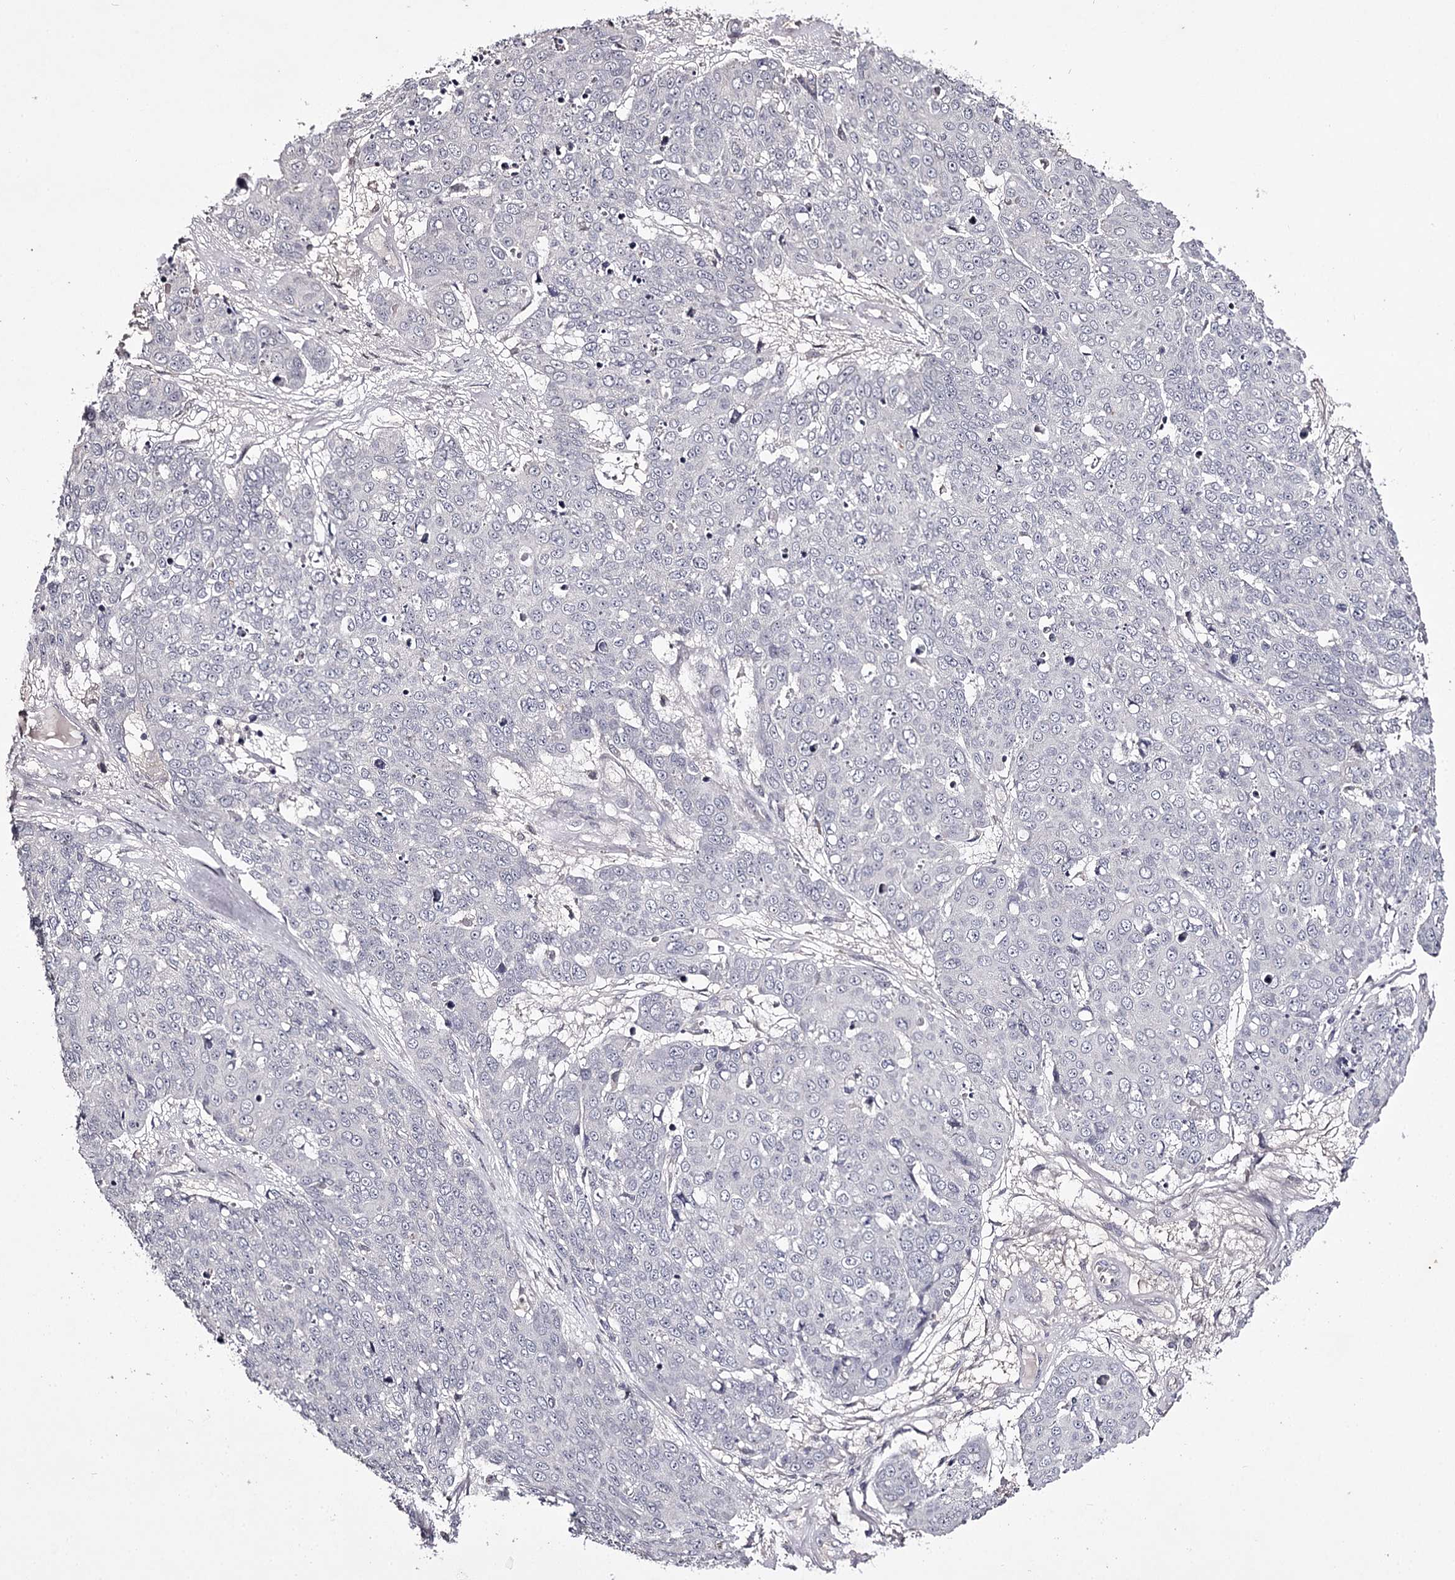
{"staining": {"intensity": "negative", "quantity": "none", "location": "none"}, "tissue": "skin cancer", "cell_type": "Tumor cells", "image_type": "cancer", "snomed": [{"axis": "morphology", "description": "Squamous cell carcinoma, NOS"}, {"axis": "topography", "description": "Skin"}], "caption": "IHC image of neoplastic tissue: skin squamous cell carcinoma stained with DAB demonstrates no significant protein positivity in tumor cells.", "gene": "PRM2", "patient": {"sex": "male", "age": 71}}